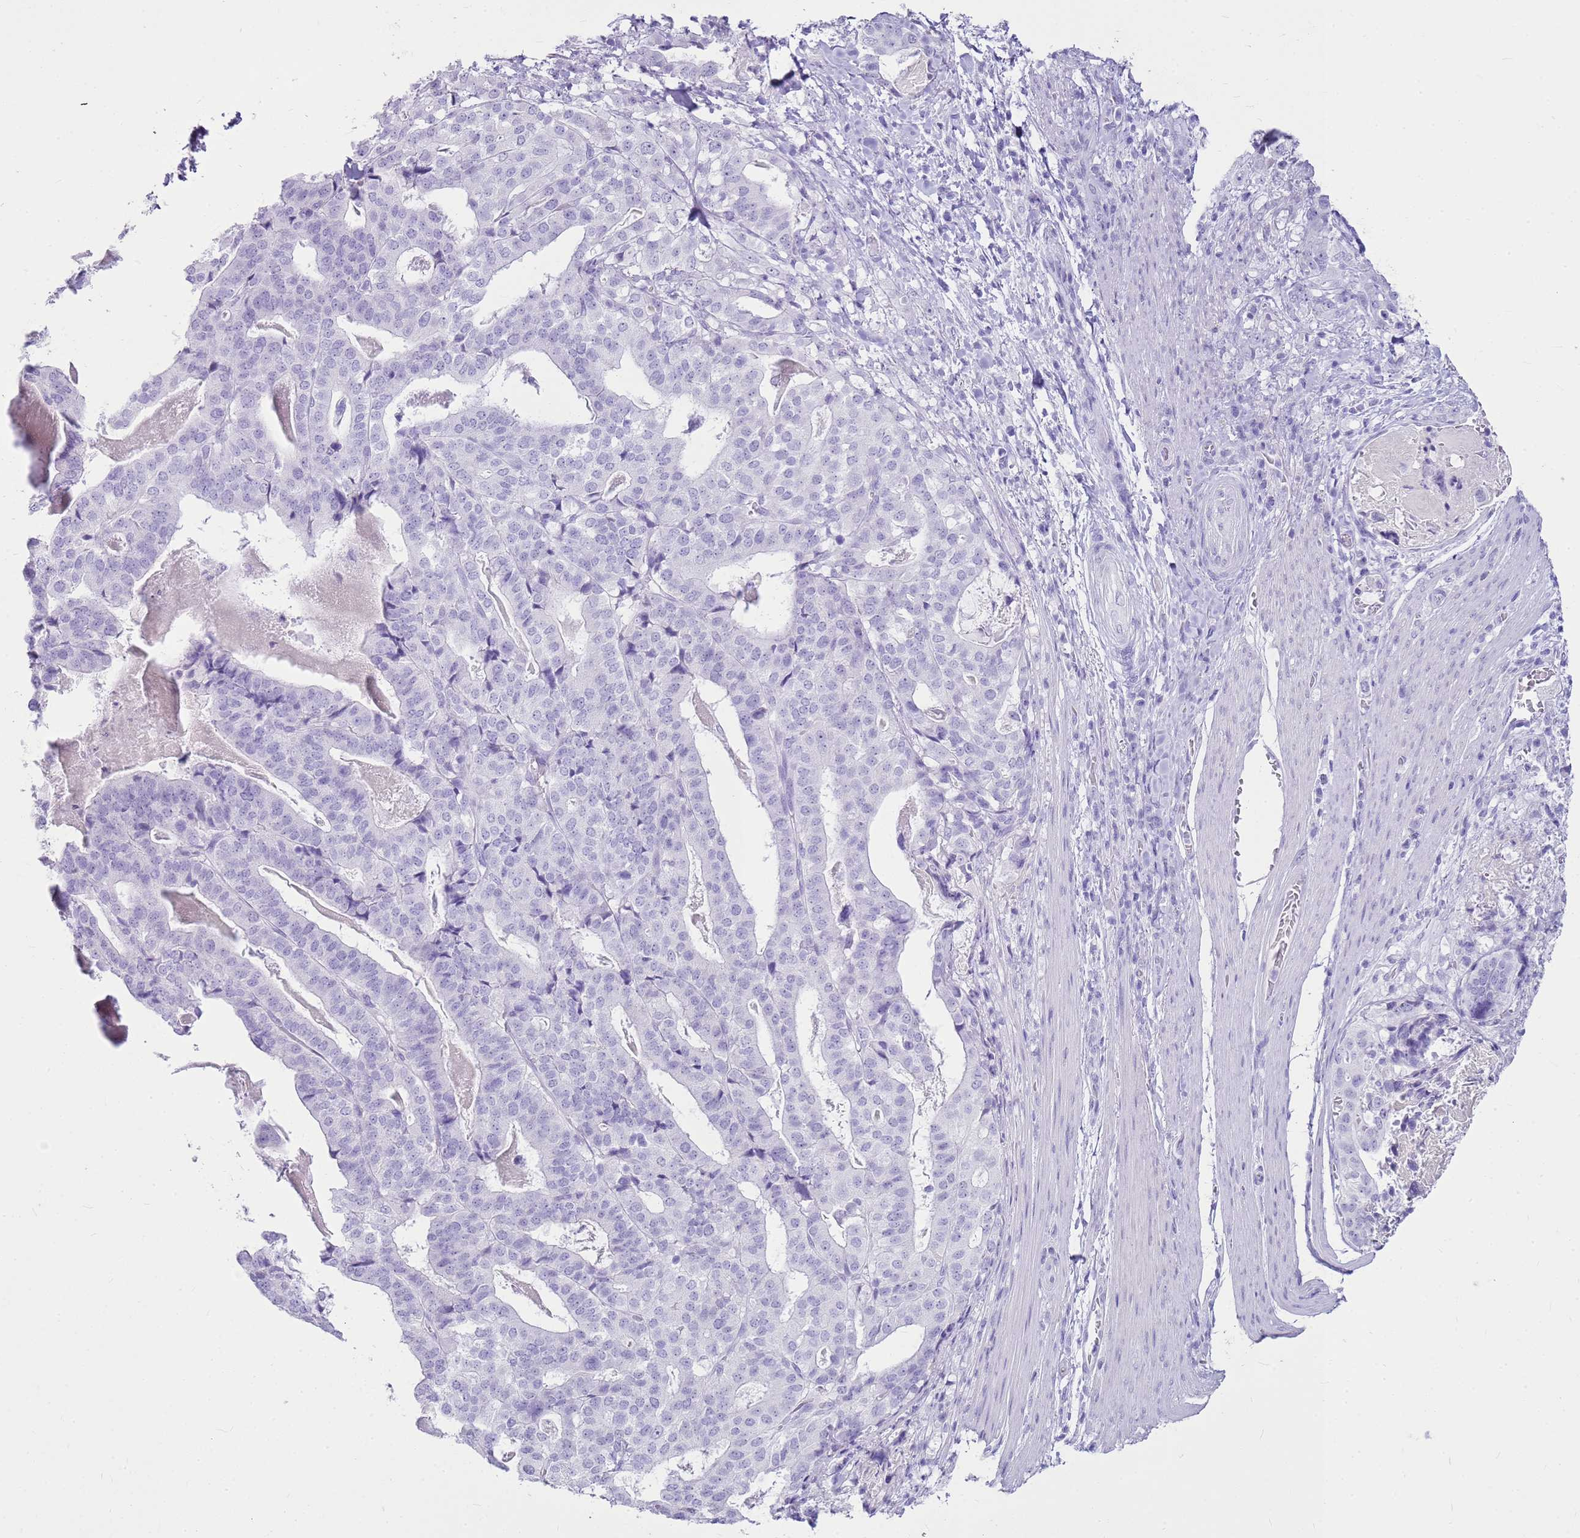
{"staining": {"intensity": "negative", "quantity": "none", "location": "none"}, "tissue": "stomach cancer", "cell_type": "Tumor cells", "image_type": "cancer", "snomed": [{"axis": "morphology", "description": "Adenocarcinoma, NOS"}, {"axis": "topography", "description": "Stomach"}], "caption": "Tumor cells are negative for brown protein staining in stomach adenocarcinoma.", "gene": "CA8", "patient": {"sex": "male", "age": 48}}